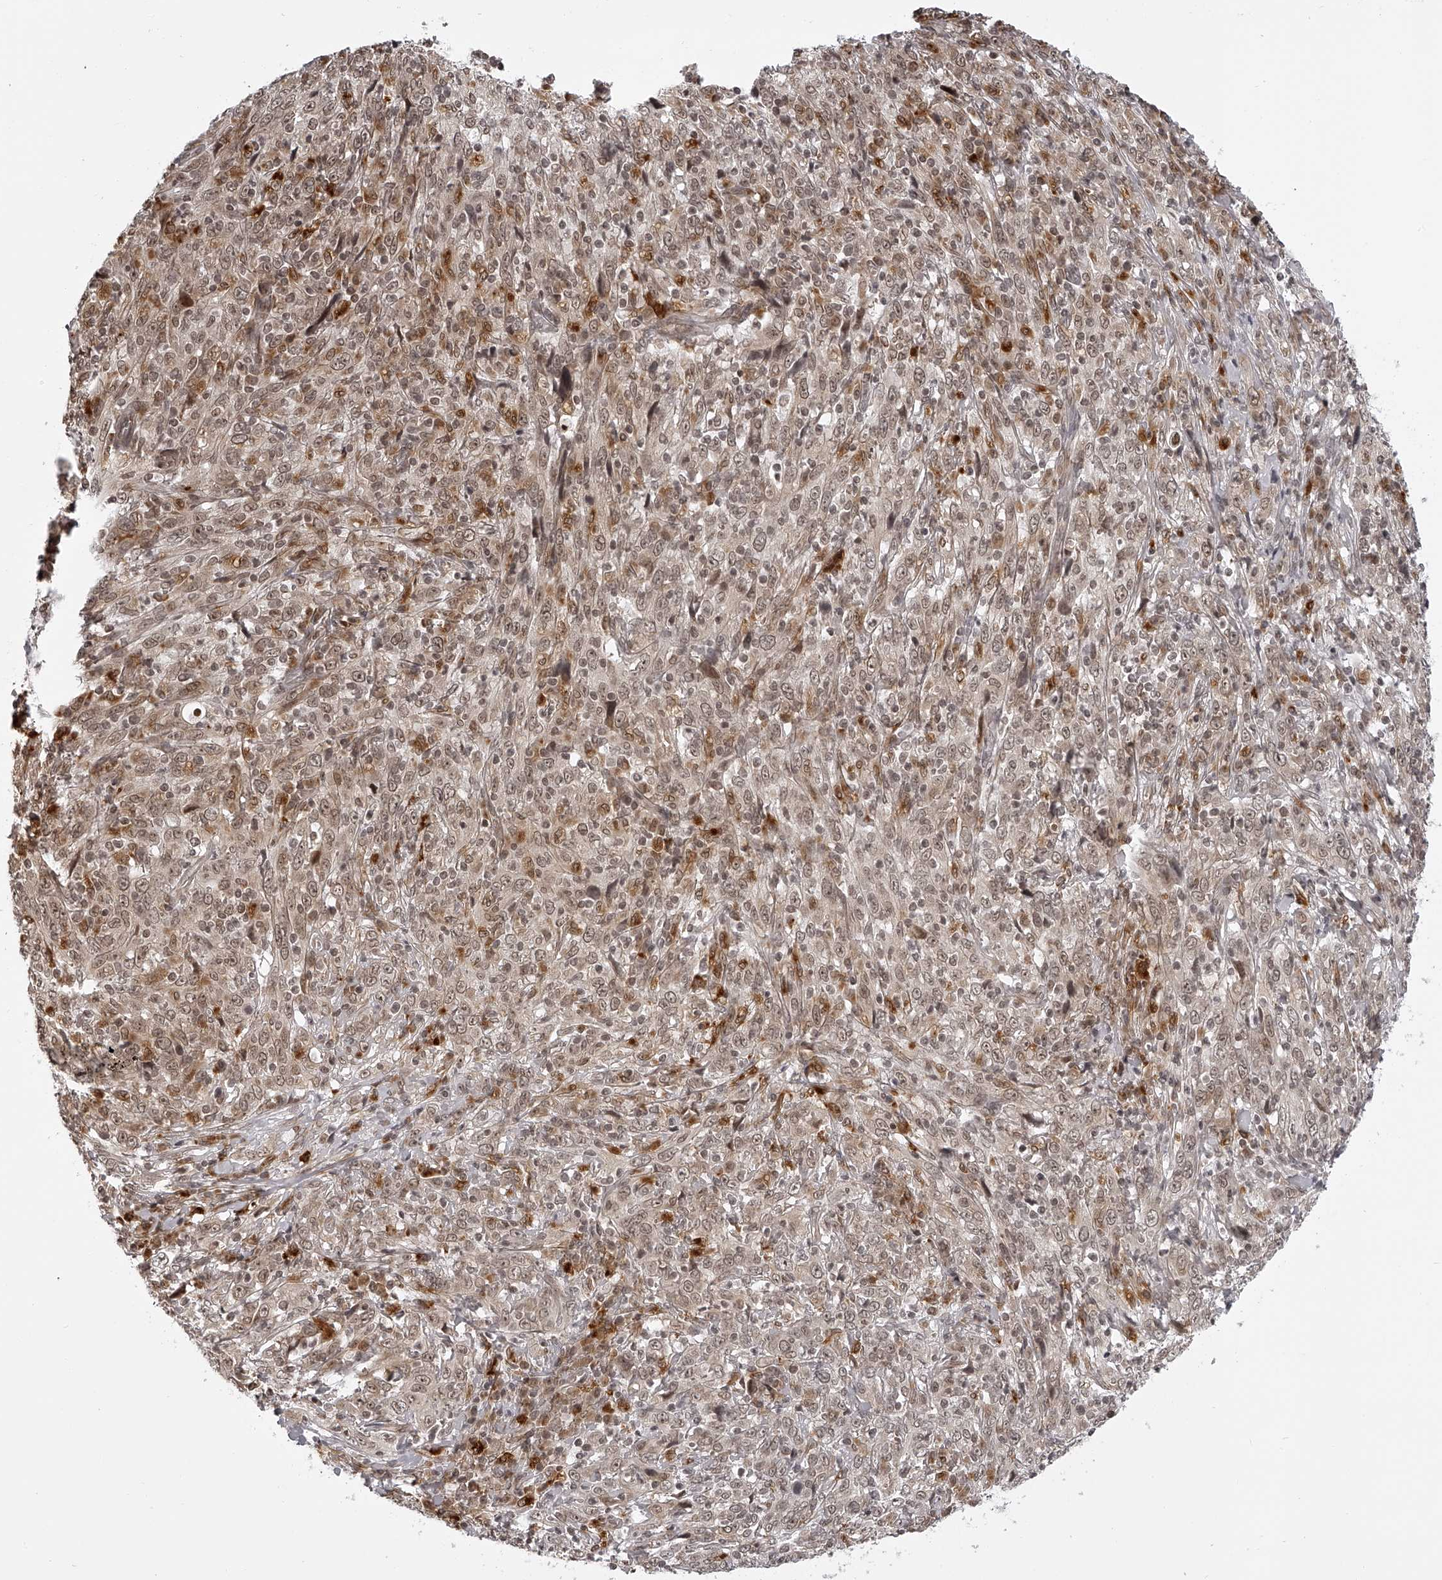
{"staining": {"intensity": "weak", "quantity": "25%-75%", "location": "nuclear"}, "tissue": "cervical cancer", "cell_type": "Tumor cells", "image_type": "cancer", "snomed": [{"axis": "morphology", "description": "Squamous cell carcinoma, NOS"}, {"axis": "topography", "description": "Cervix"}], "caption": "Human squamous cell carcinoma (cervical) stained for a protein (brown) displays weak nuclear positive positivity in approximately 25%-75% of tumor cells.", "gene": "ODF2L", "patient": {"sex": "female", "age": 46}}